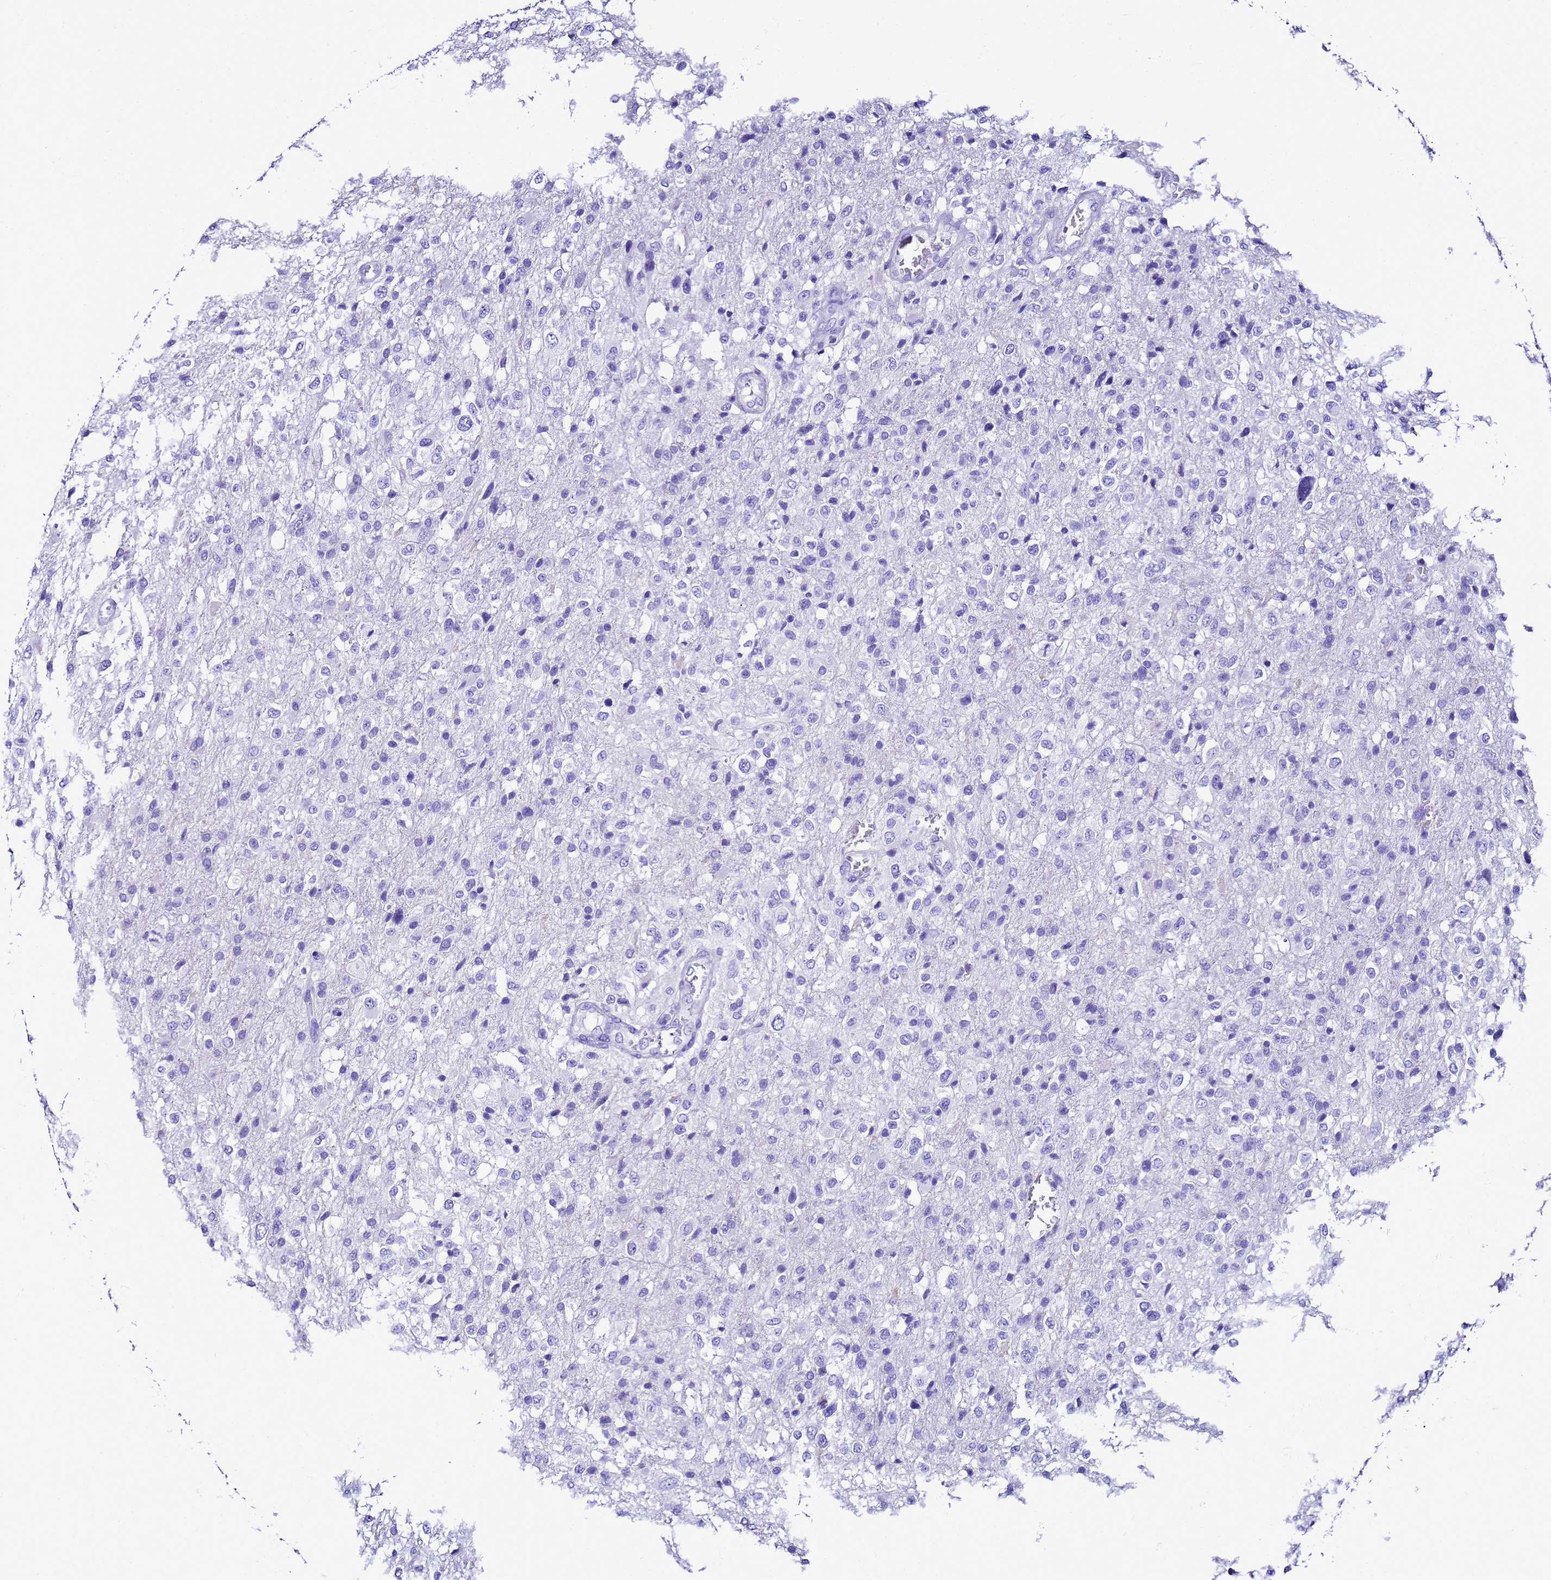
{"staining": {"intensity": "negative", "quantity": "none", "location": "none"}, "tissue": "glioma", "cell_type": "Tumor cells", "image_type": "cancer", "snomed": [{"axis": "morphology", "description": "Glioma, malignant, High grade"}, {"axis": "topography", "description": "Brain"}], "caption": "High power microscopy image of an IHC image of glioma, revealing no significant expression in tumor cells.", "gene": "UGT2B10", "patient": {"sex": "female", "age": 74}}